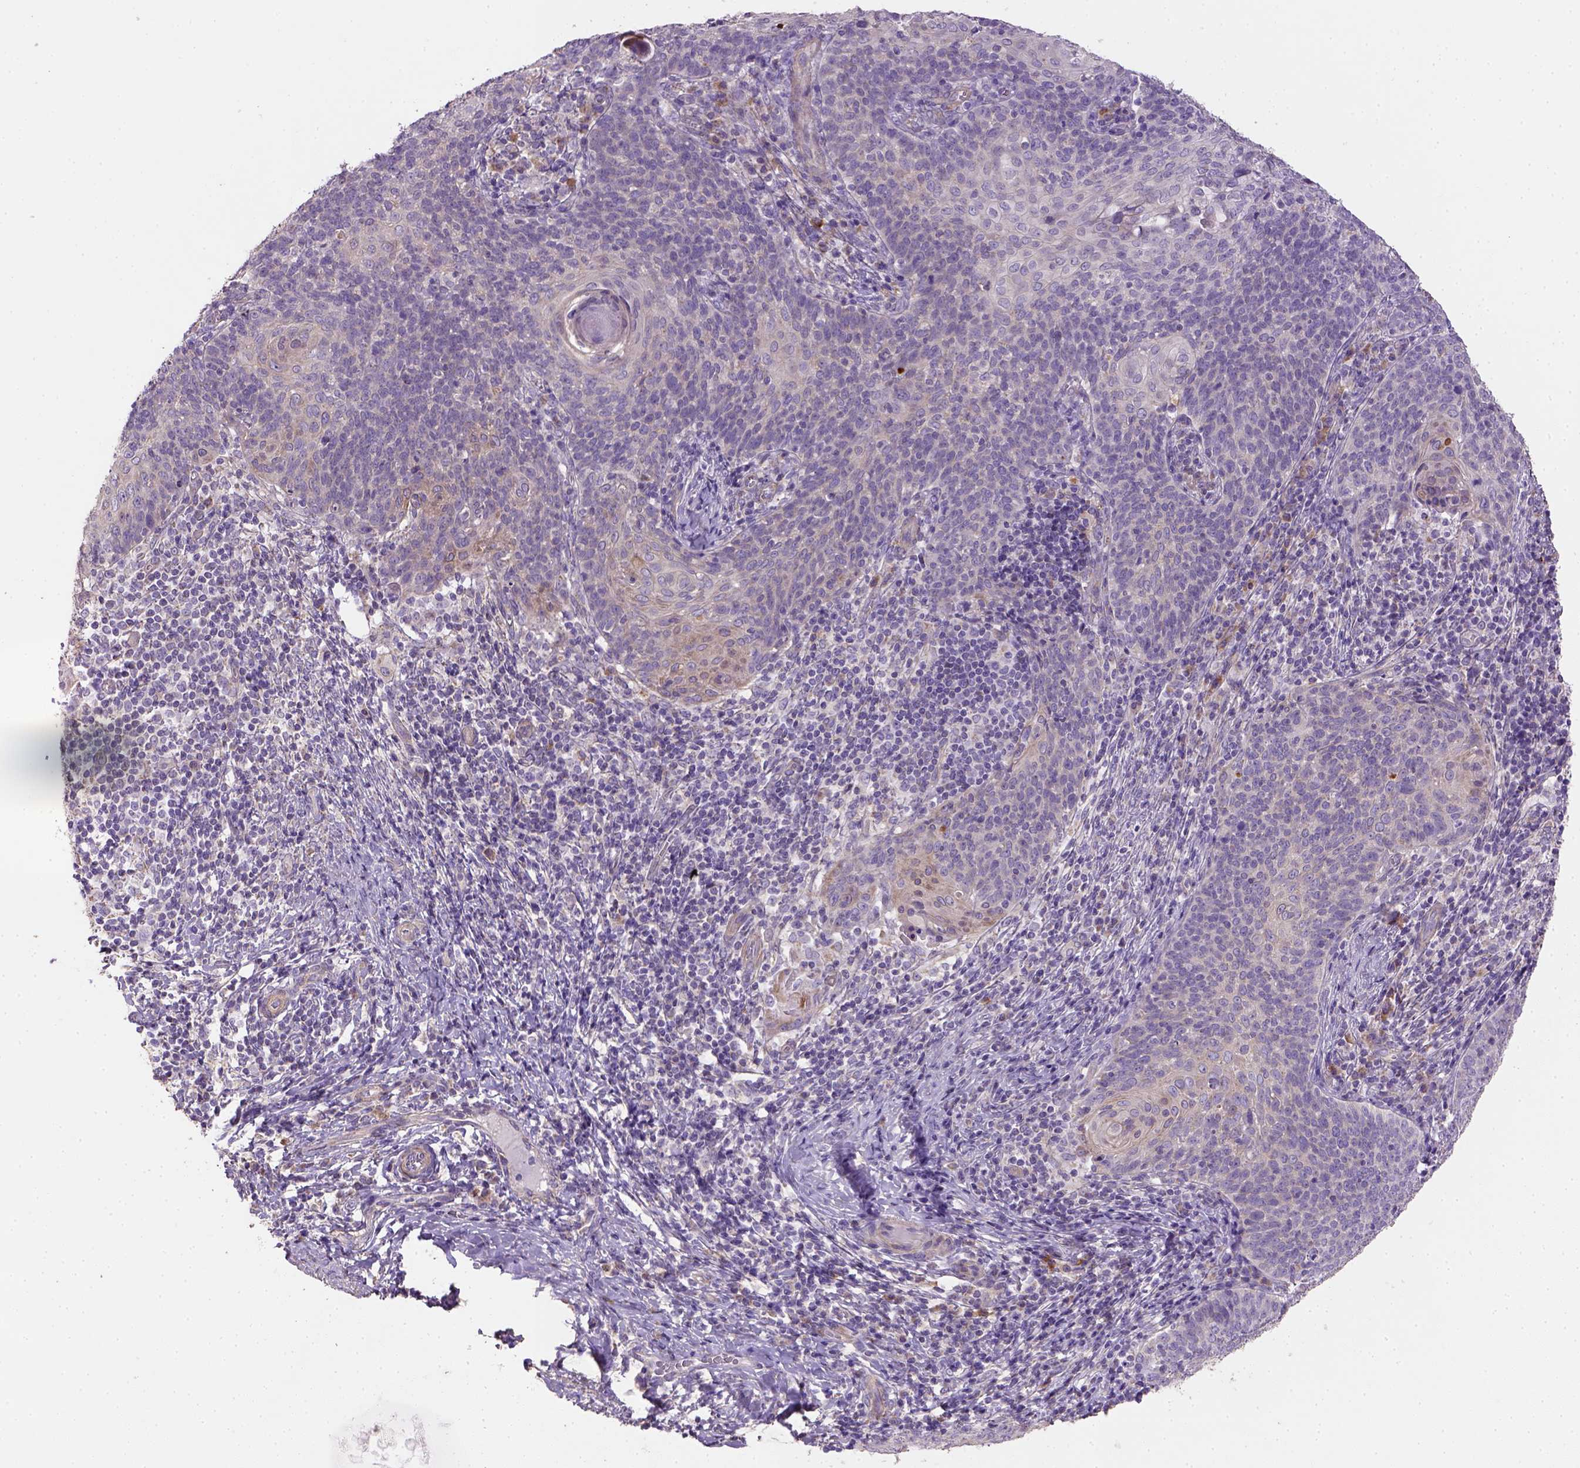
{"staining": {"intensity": "negative", "quantity": "none", "location": "none"}, "tissue": "cervical cancer", "cell_type": "Tumor cells", "image_type": "cancer", "snomed": [{"axis": "morphology", "description": "Normal tissue, NOS"}, {"axis": "morphology", "description": "Squamous cell carcinoma, NOS"}, {"axis": "topography", "description": "Cervix"}], "caption": "A high-resolution image shows IHC staining of cervical squamous cell carcinoma, which shows no significant expression in tumor cells.", "gene": "HTRA1", "patient": {"sex": "female", "age": 39}}